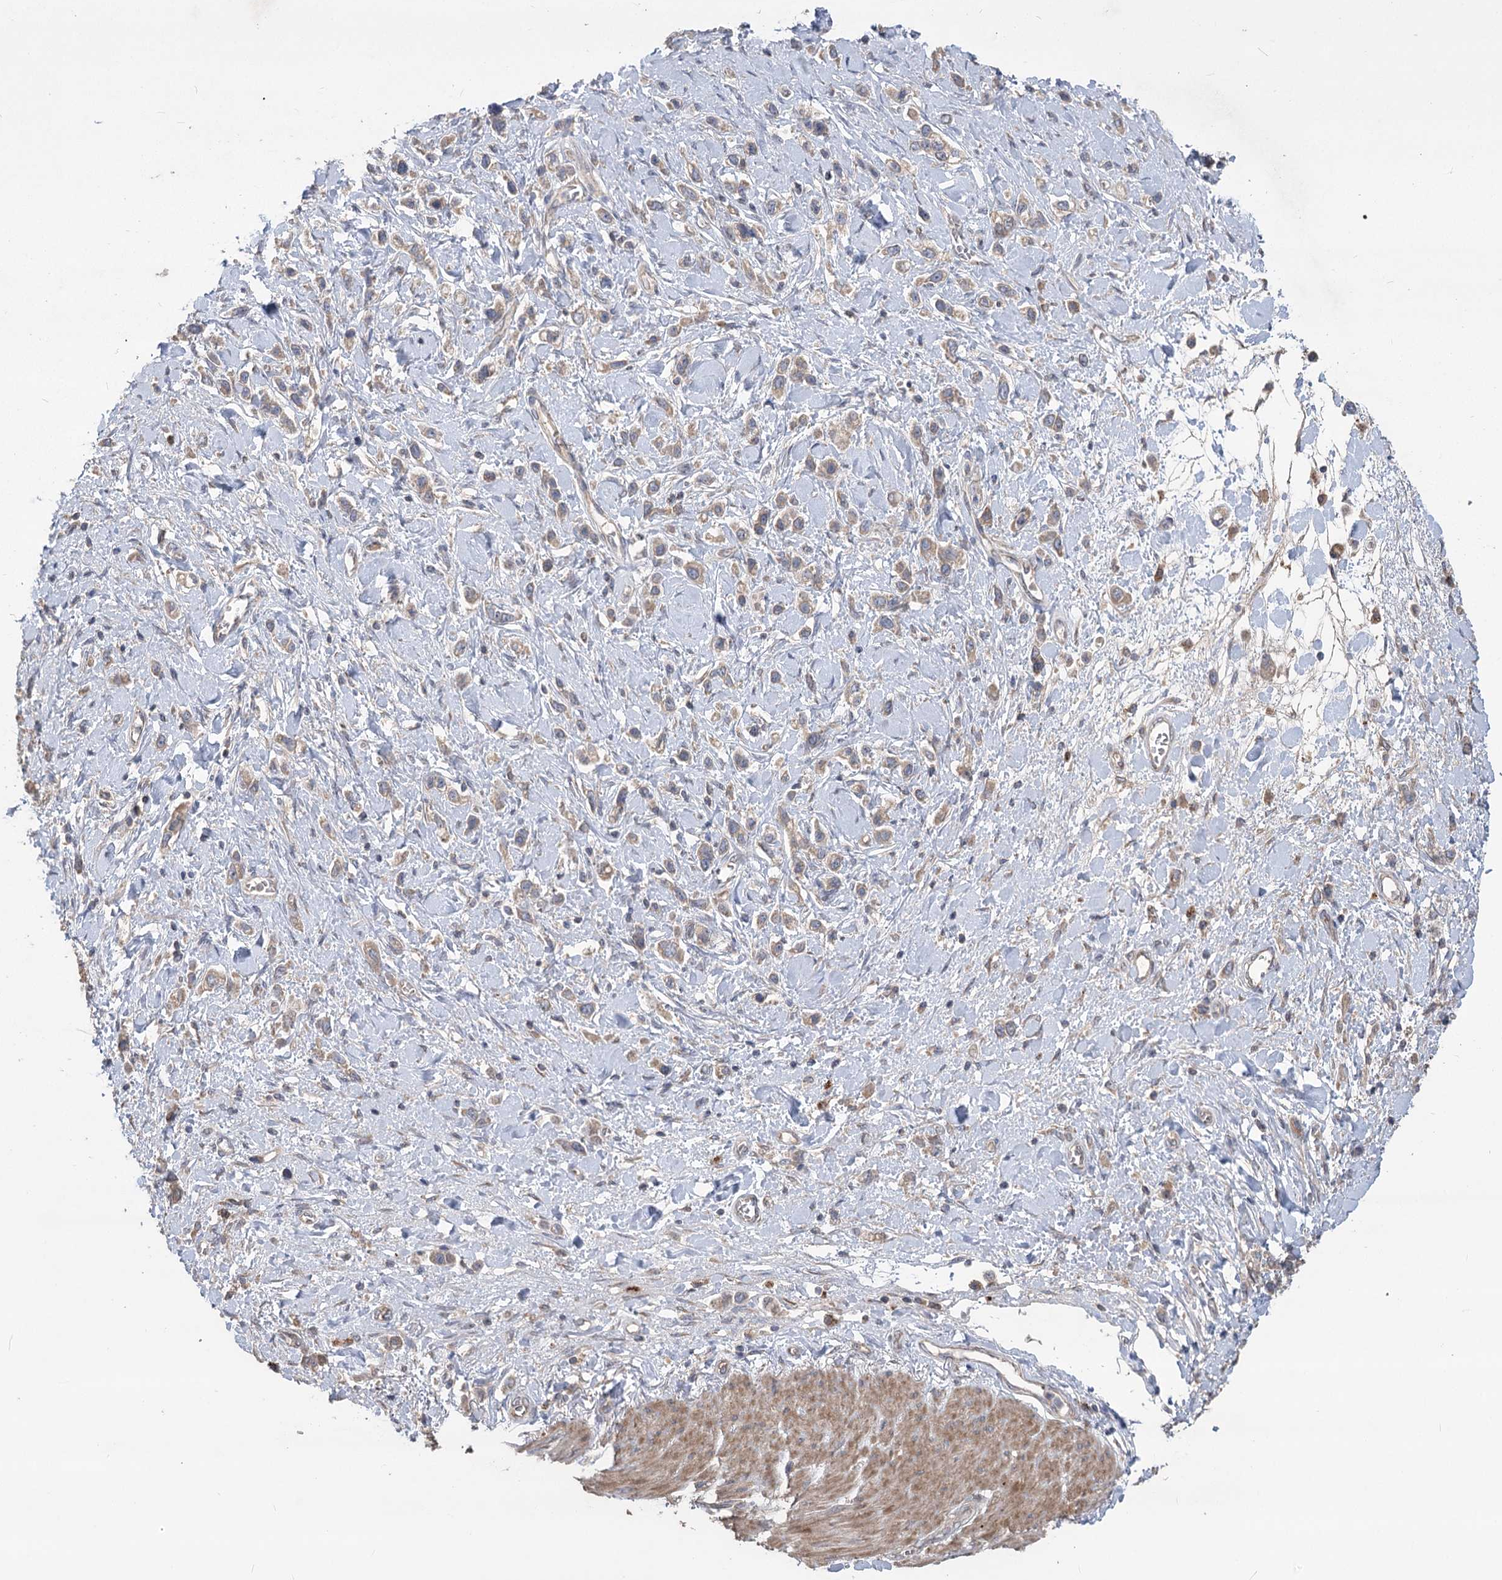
{"staining": {"intensity": "weak", "quantity": "25%-75%", "location": "cytoplasmic/membranous"}, "tissue": "stomach cancer", "cell_type": "Tumor cells", "image_type": "cancer", "snomed": [{"axis": "morphology", "description": "Normal tissue, NOS"}, {"axis": "morphology", "description": "Adenocarcinoma, NOS"}, {"axis": "topography", "description": "Stomach, upper"}, {"axis": "topography", "description": "Stomach"}], "caption": "DAB immunohistochemical staining of human stomach cancer (adenocarcinoma) reveals weak cytoplasmic/membranous protein expression in approximately 25%-75% of tumor cells.", "gene": "RIN2", "patient": {"sex": "female", "age": 65}}